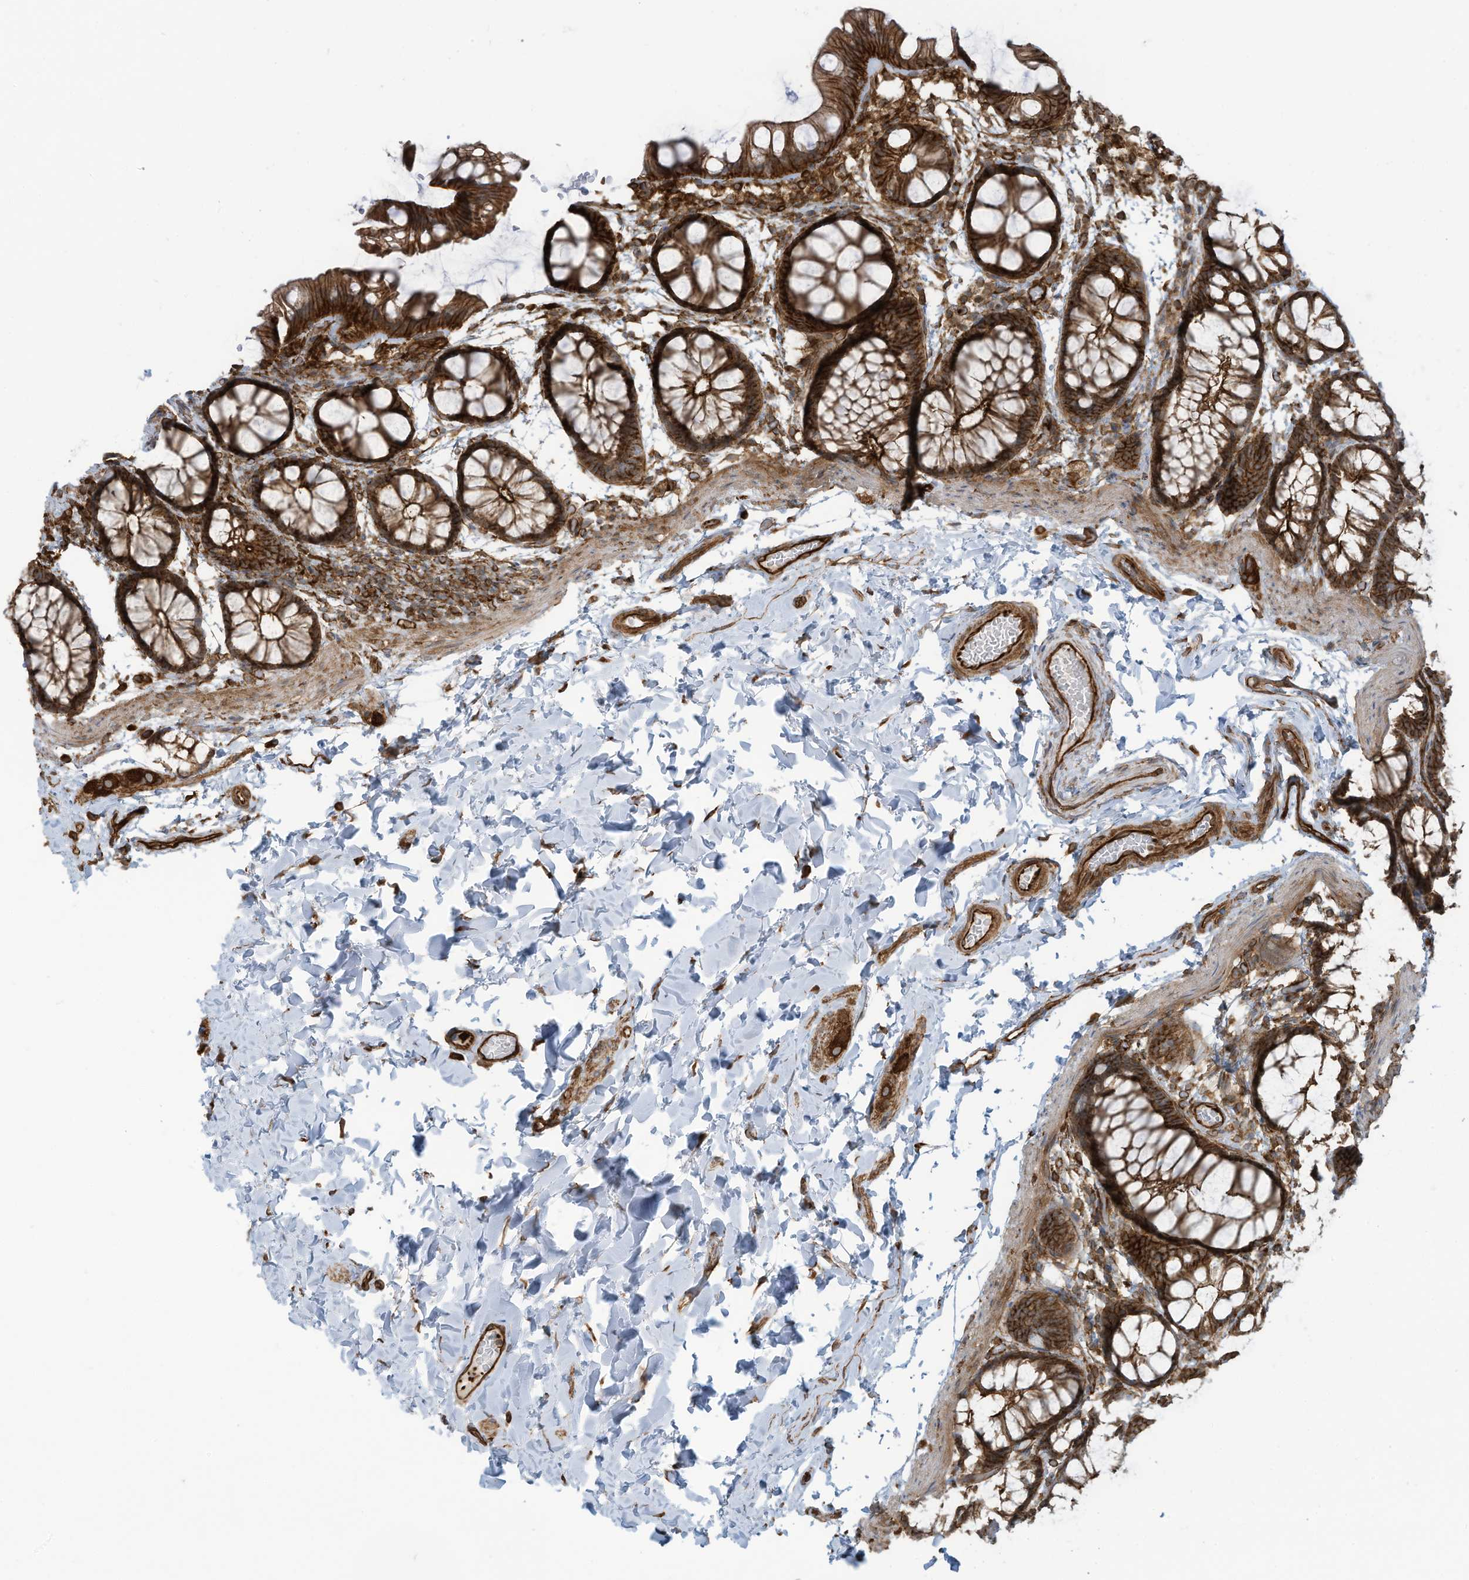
{"staining": {"intensity": "strong", "quantity": ">75%", "location": "cytoplasmic/membranous"}, "tissue": "colon", "cell_type": "Endothelial cells", "image_type": "normal", "snomed": [{"axis": "morphology", "description": "Normal tissue, NOS"}, {"axis": "topography", "description": "Colon"}], "caption": "This is a photomicrograph of IHC staining of normal colon, which shows strong staining in the cytoplasmic/membranous of endothelial cells.", "gene": "SLC9A2", "patient": {"sex": "male", "age": 47}}